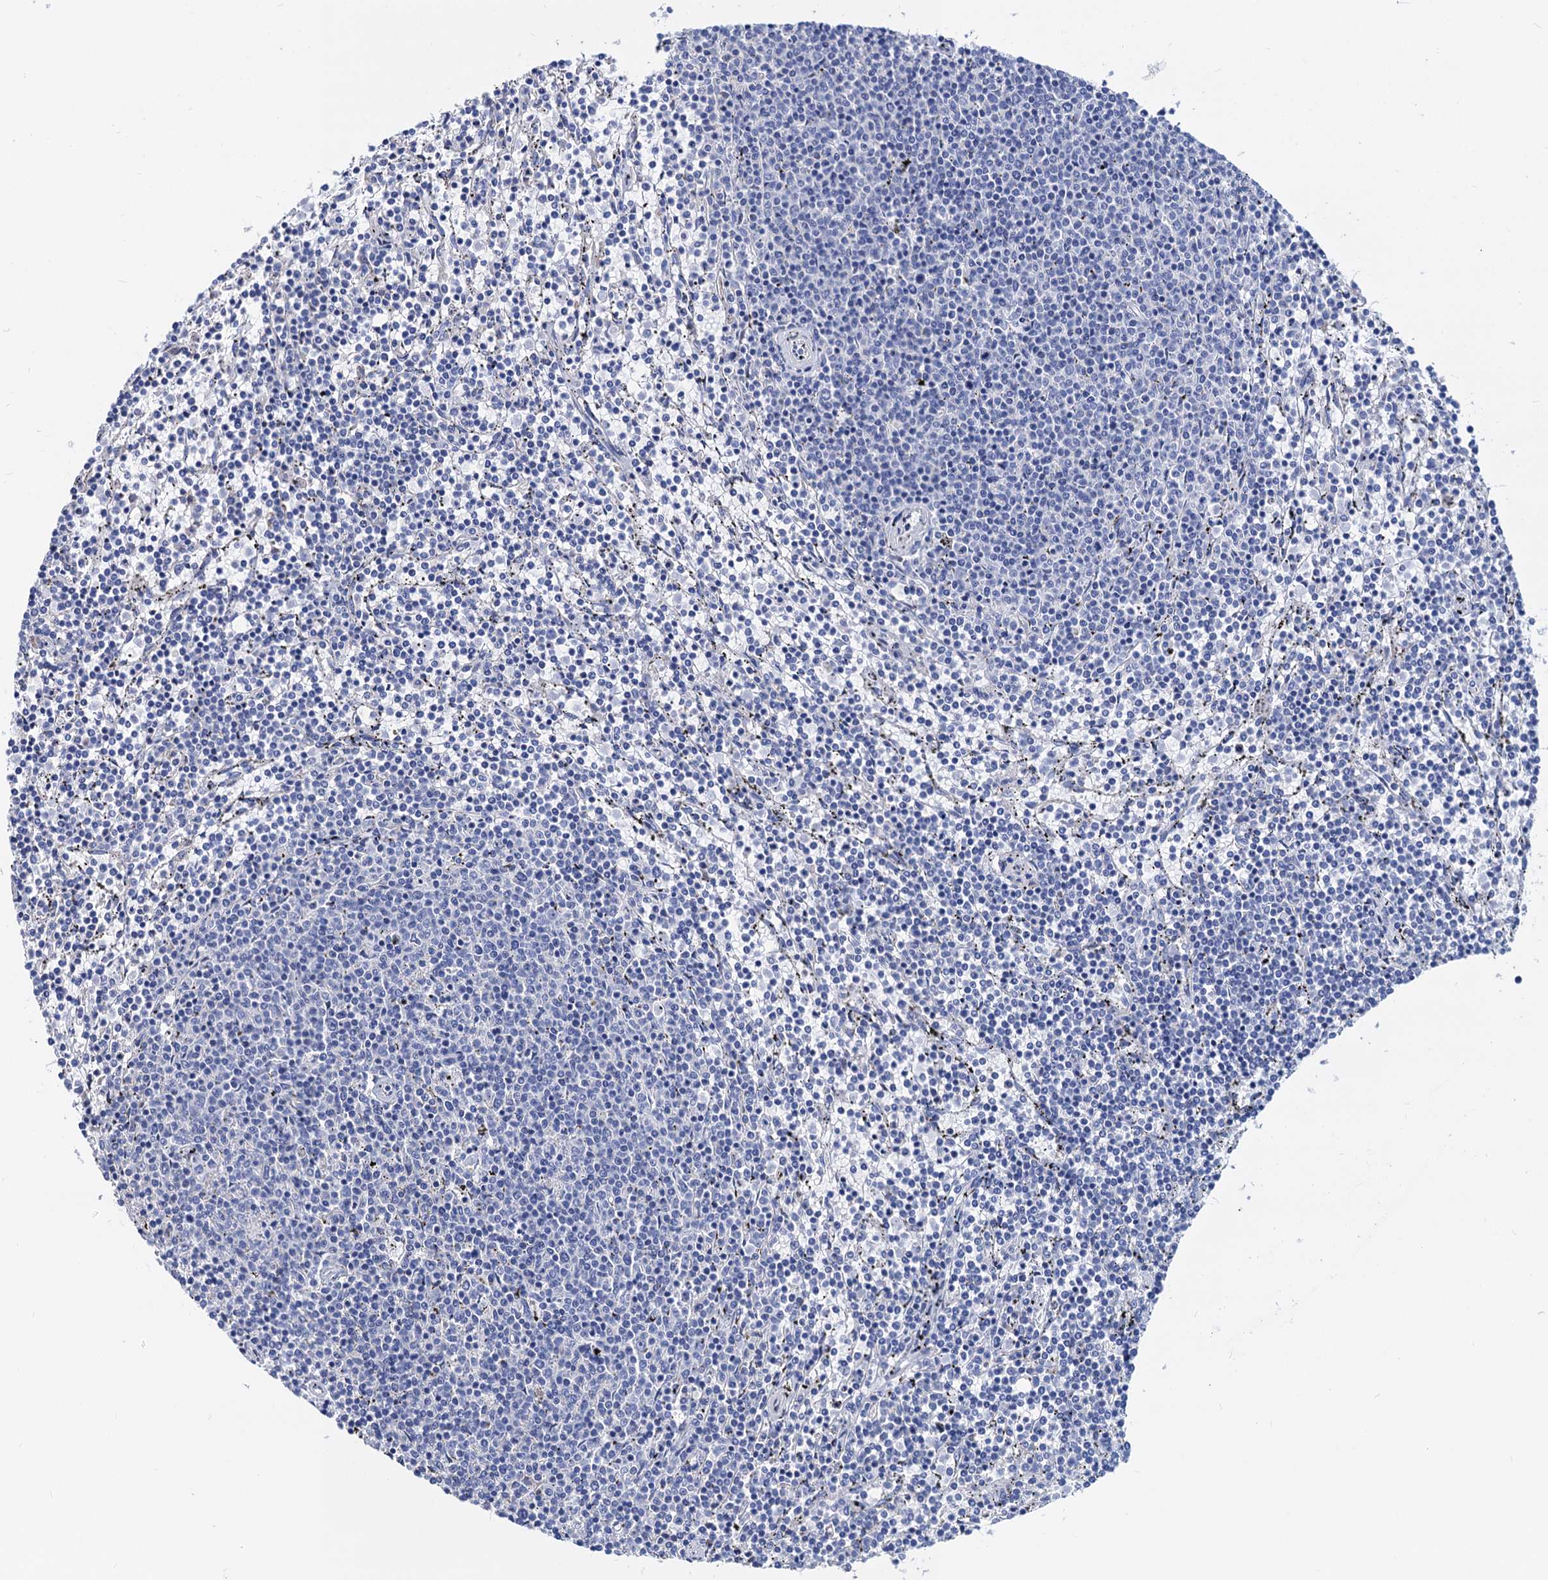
{"staining": {"intensity": "negative", "quantity": "none", "location": "none"}, "tissue": "lymphoma", "cell_type": "Tumor cells", "image_type": "cancer", "snomed": [{"axis": "morphology", "description": "Malignant lymphoma, non-Hodgkin's type, Low grade"}, {"axis": "topography", "description": "Spleen"}], "caption": "Image shows no significant protein expression in tumor cells of lymphoma.", "gene": "RBP3", "patient": {"sex": "female", "age": 50}}